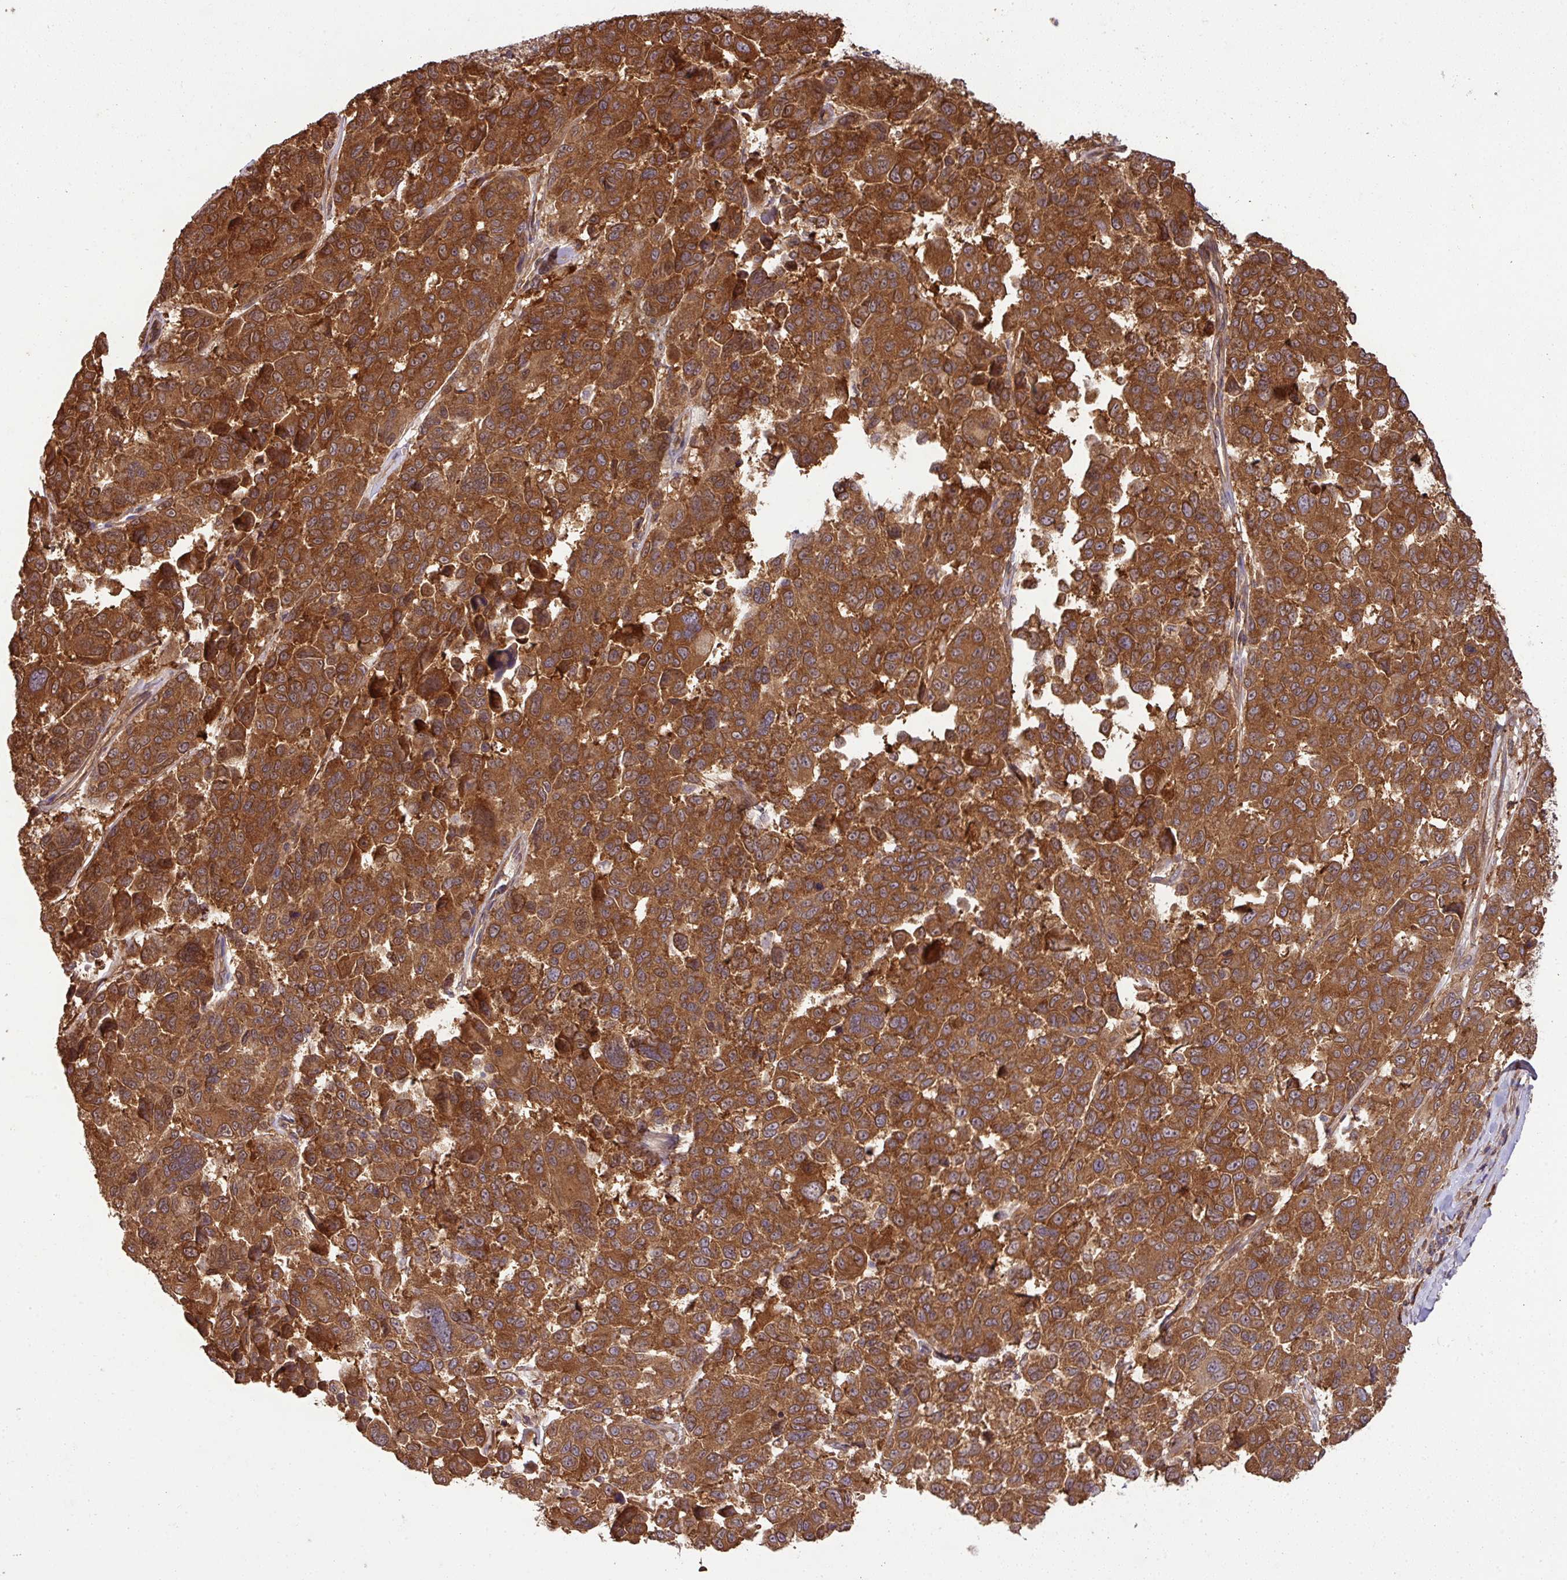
{"staining": {"intensity": "strong", "quantity": ">75%", "location": "cytoplasmic/membranous,nuclear"}, "tissue": "melanoma", "cell_type": "Tumor cells", "image_type": "cancer", "snomed": [{"axis": "morphology", "description": "Malignant melanoma, NOS"}, {"axis": "topography", "description": "Skin"}], "caption": "Tumor cells show high levels of strong cytoplasmic/membranous and nuclear expression in about >75% of cells in human melanoma.", "gene": "GSPT1", "patient": {"sex": "female", "age": 66}}